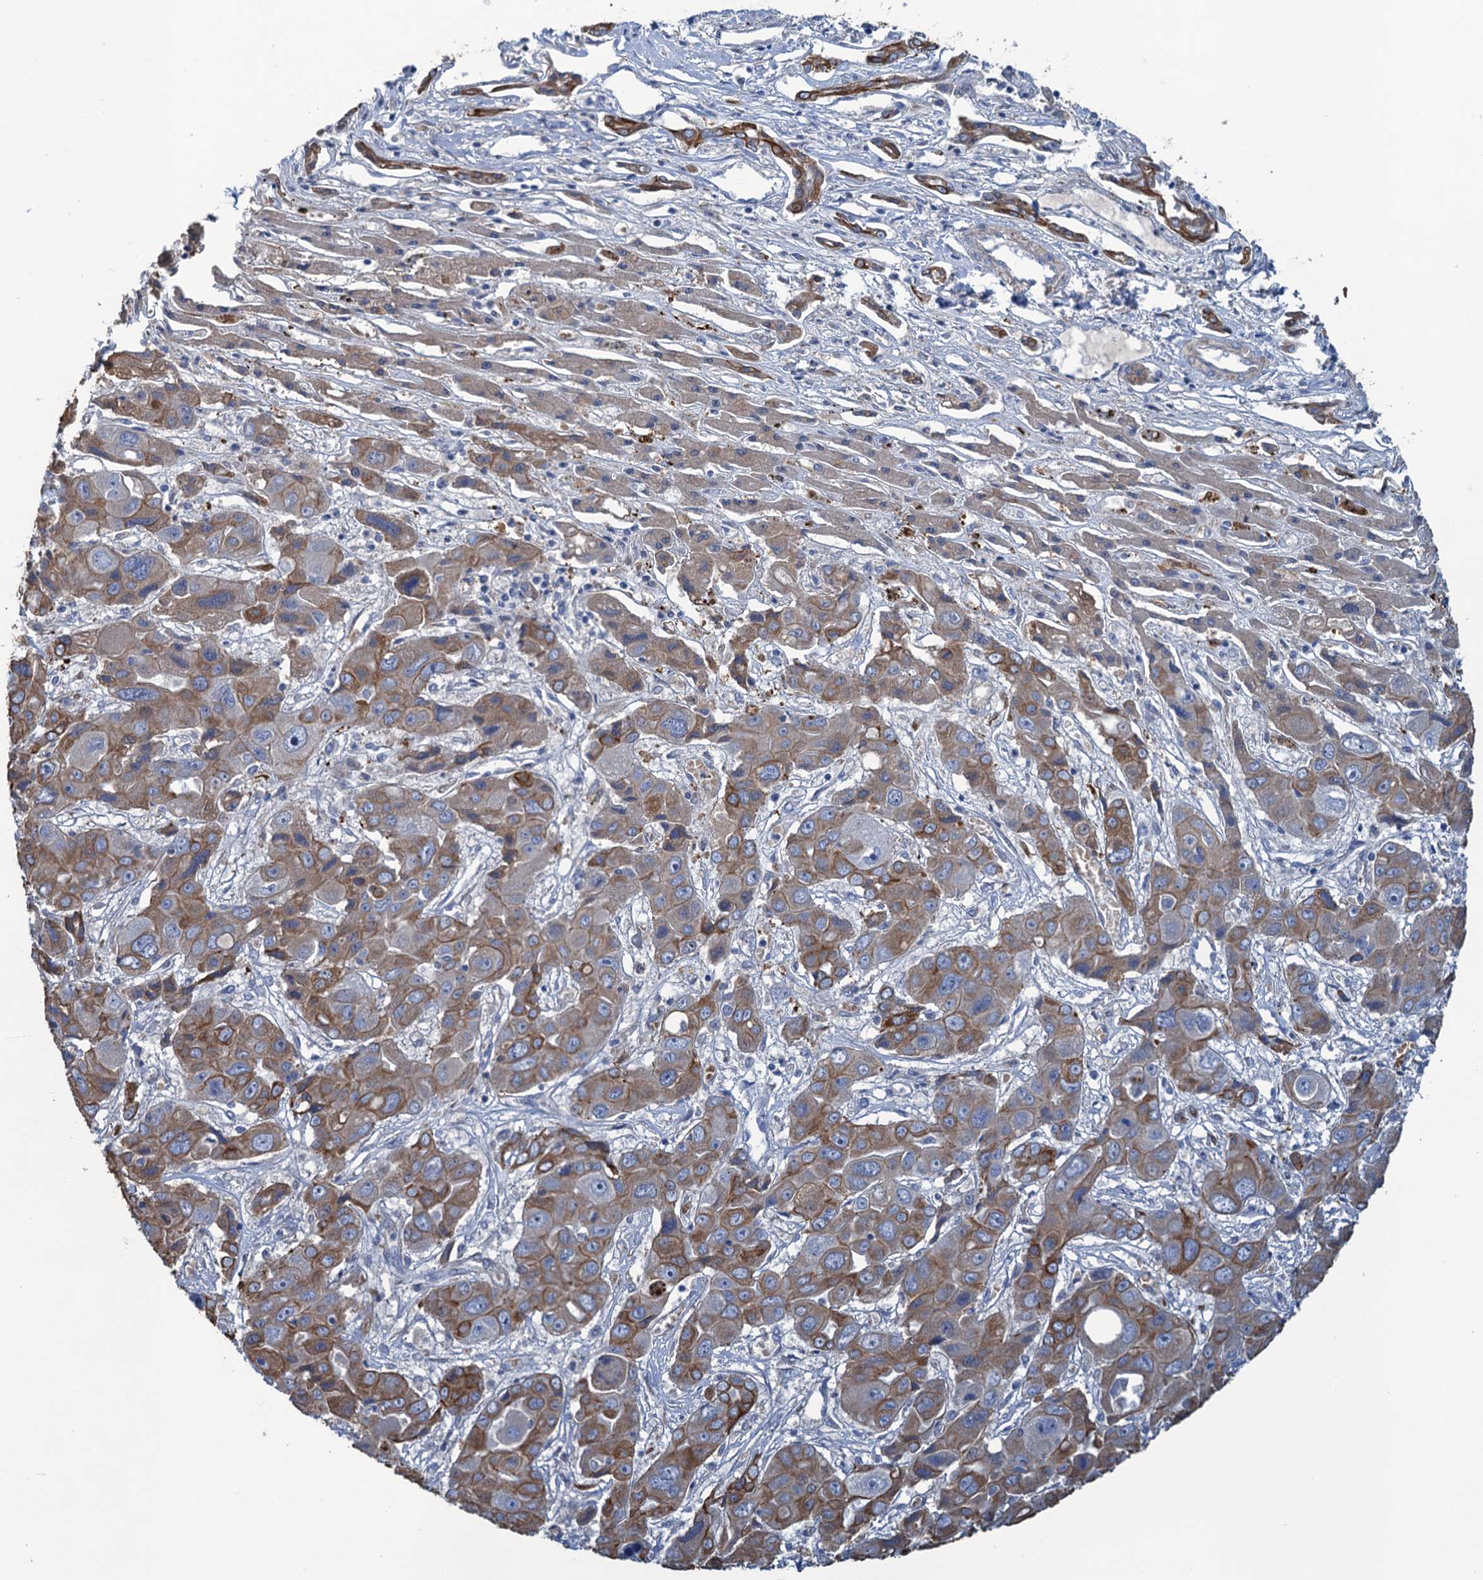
{"staining": {"intensity": "moderate", "quantity": "25%-75%", "location": "cytoplasmic/membranous"}, "tissue": "liver cancer", "cell_type": "Tumor cells", "image_type": "cancer", "snomed": [{"axis": "morphology", "description": "Cholangiocarcinoma"}, {"axis": "topography", "description": "Liver"}], "caption": "Immunohistochemical staining of human liver cancer (cholangiocarcinoma) shows moderate cytoplasmic/membranous protein staining in about 25%-75% of tumor cells.", "gene": "SMCO3", "patient": {"sex": "male", "age": 67}}